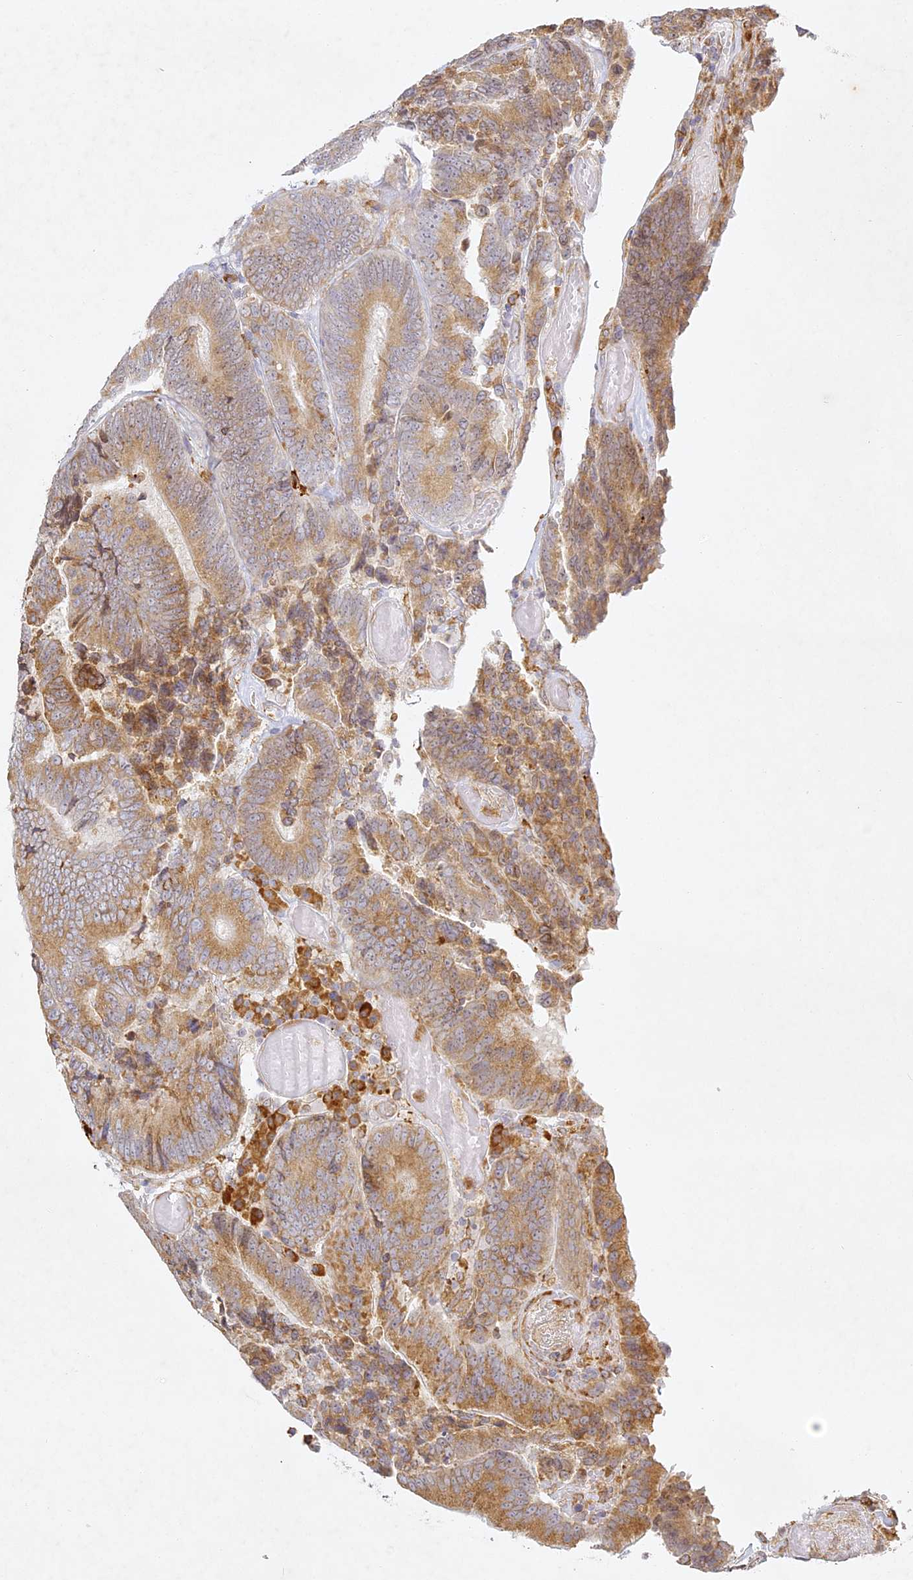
{"staining": {"intensity": "moderate", "quantity": "25%-75%", "location": "cytoplasmic/membranous"}, "tissue": "colorectal cancer", "cell_type": "Tumor cells", "image_type": "cancer", "snomed": [{"axis": "morphology", "description": "Adenocarcinoma, NOS"}, {"axis": "topography", "description": "Colon"}], "caption": "Protein staining shows moderate cytoplasmic/membranous expression in approximately 25%-75% of tumor cells in colorectal cancer.", "gene": "SLC30A5", "patient": {"sex": "female", "age": 78}}